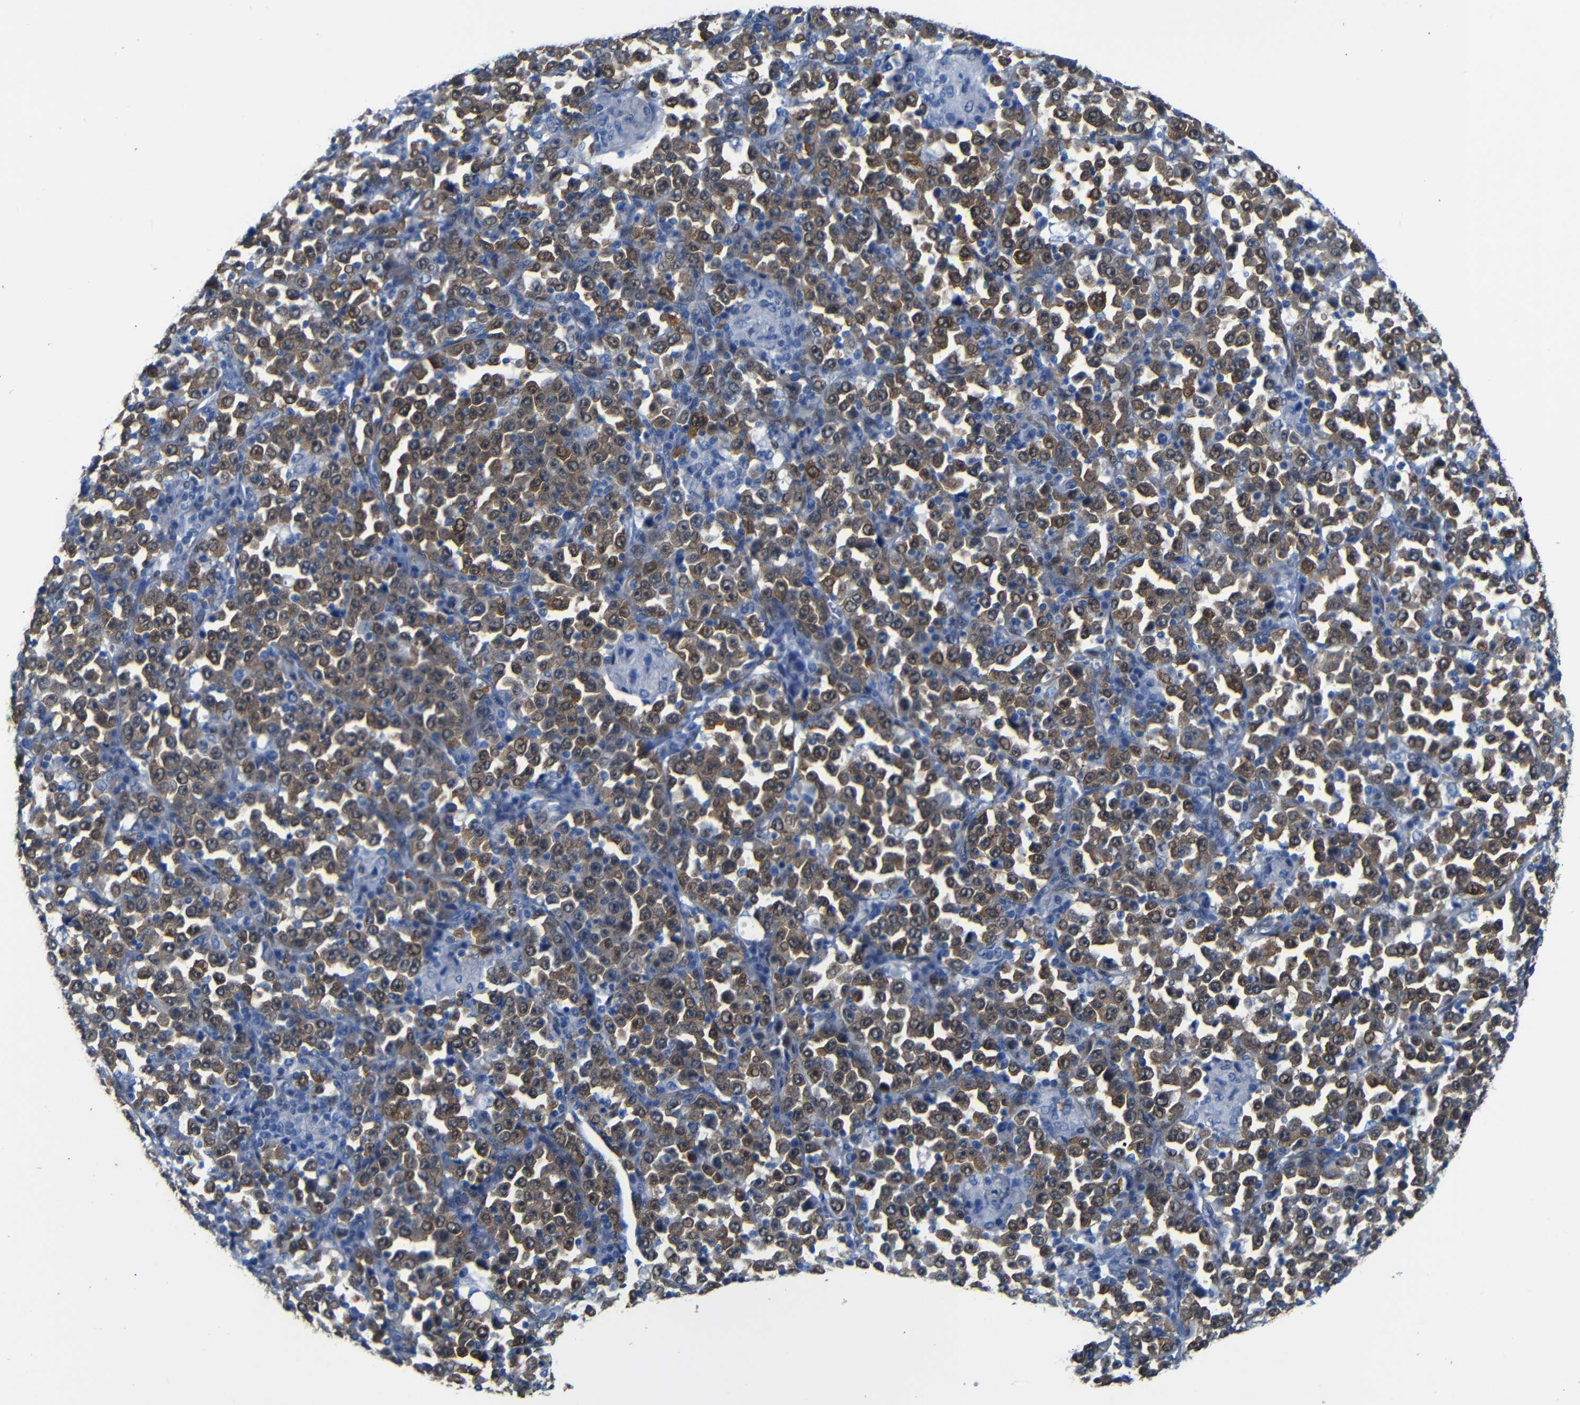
{"staining": {"intensity": "moderate", "quantity": ">75%", "location": "cytoplasmic/membranous,nuclear"}, "tissue": "stomach cancer", "cell_type": "Tumor cells", "image_type": "cancer", "snomed": [{"axis": "morphology", "description": "Normal tissue, NOS"}, {"axis": "morphology", "description": "Adenocarcinoma, NOS"}, {"axis": "topography", "description": "Stomach, upper"}, {"axis": "topography", "description": "Stomach"}], "caption": "Immunohistochemical staining of human stomach adenocarcinoma reveals moderate cytoplasmic/membranous and nuclear protein expression in approximately >75% of tumor cells.", "gene": "YAP1", "patient": {"sex": "male", "age": 59}}